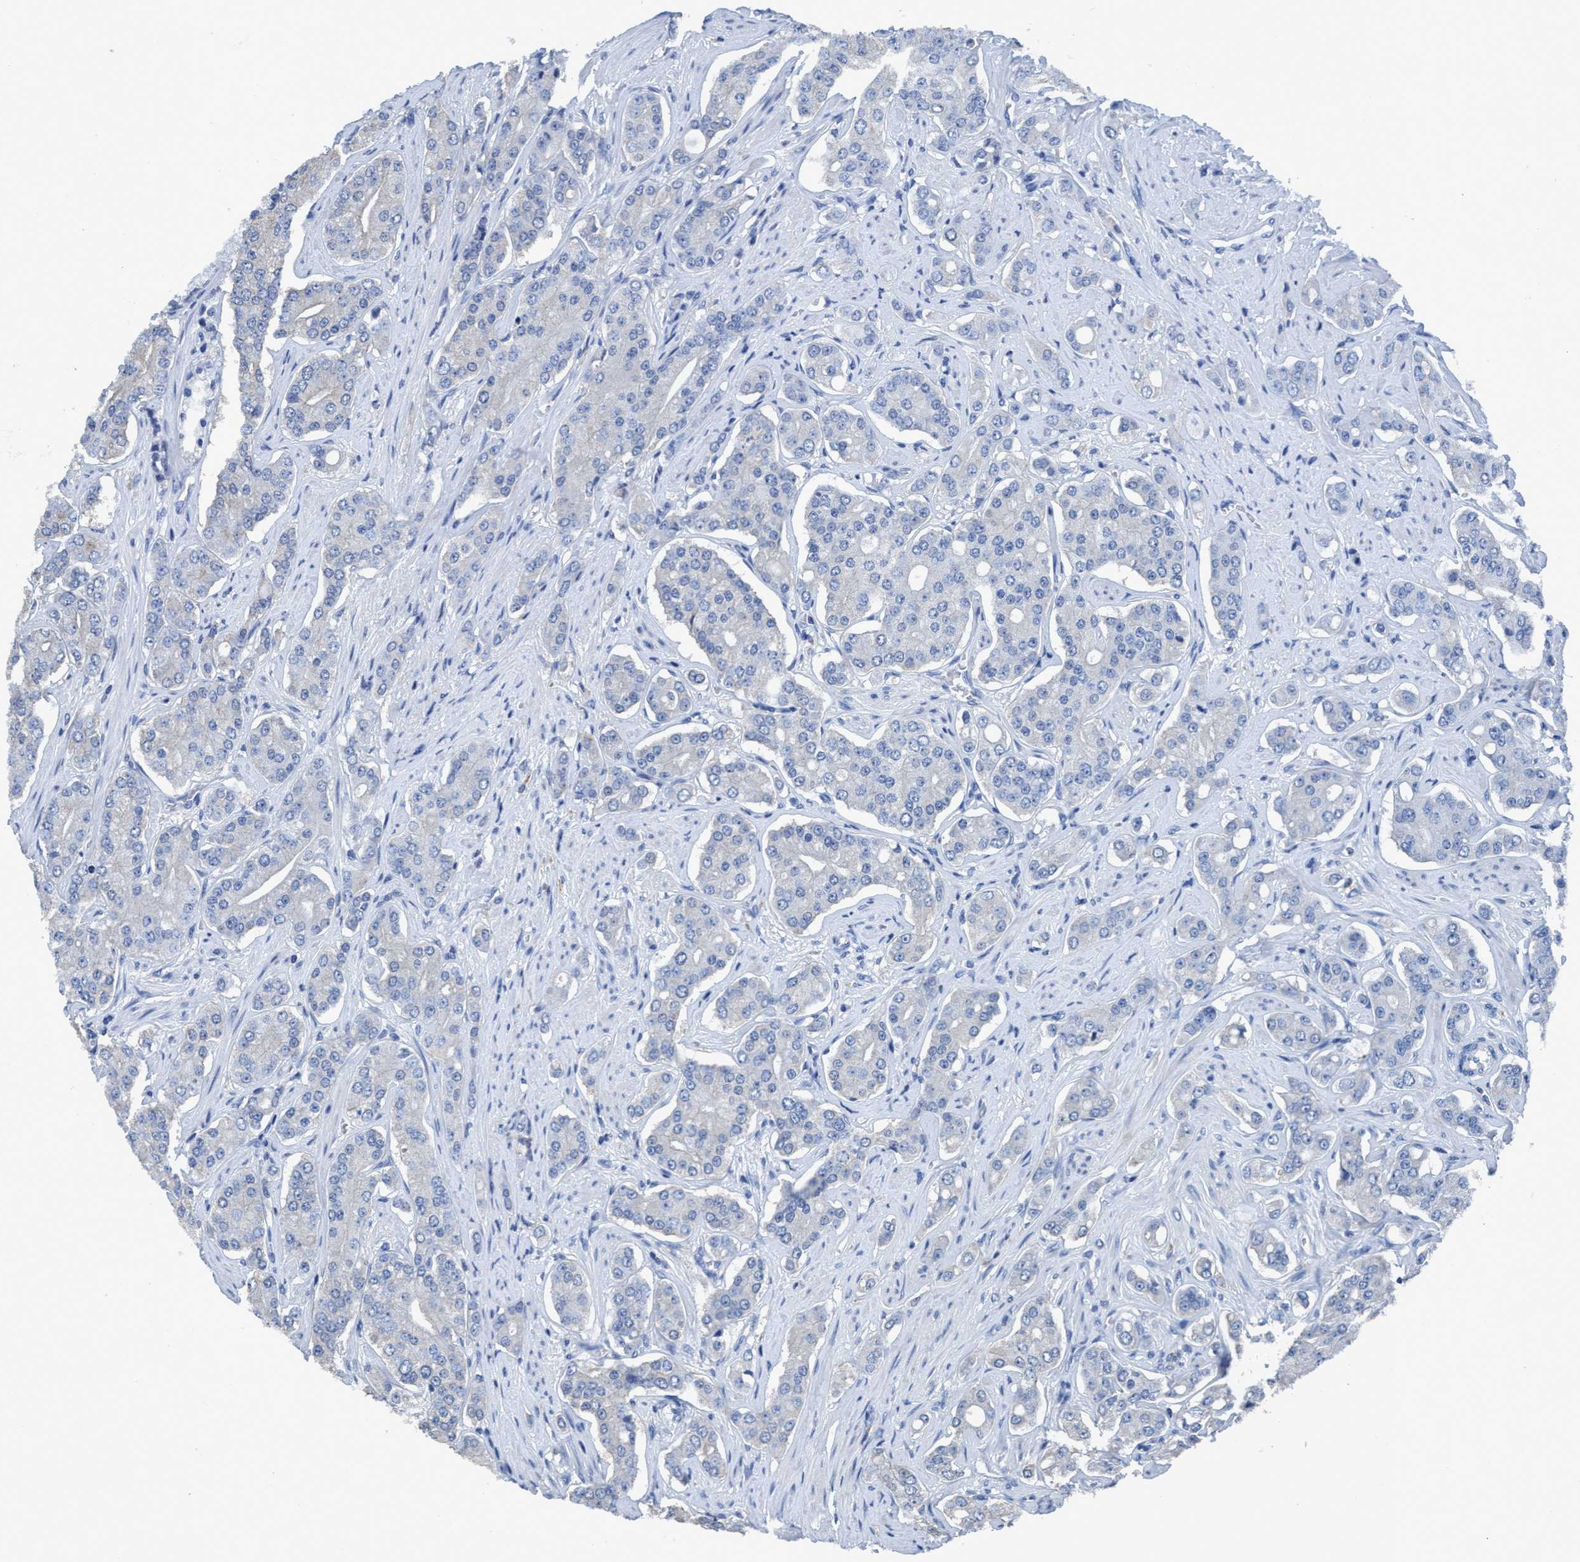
{"staining": {"intensity": "negative", "quantity": "none", "location": "none"}, "tissue": "prostate cancer", "cell_type": "Tumor cells", "image_type": "cancer", "snomed": [{"axis": "morphology", "description": "Normal tissue, NOS"}, {"axis": "morphology", "description": "Adenocarcinoma, High grade"}, {"axis": "topography", "description": "Prostate"}, {"axis": "topography", "description": "Seminal veicle"}], "caption": "A histopathology image of human prostate cancer is negative for staining in tumor cells.", "gene": "DNAI1", "patient": {"sex": "male", "age": 55}}